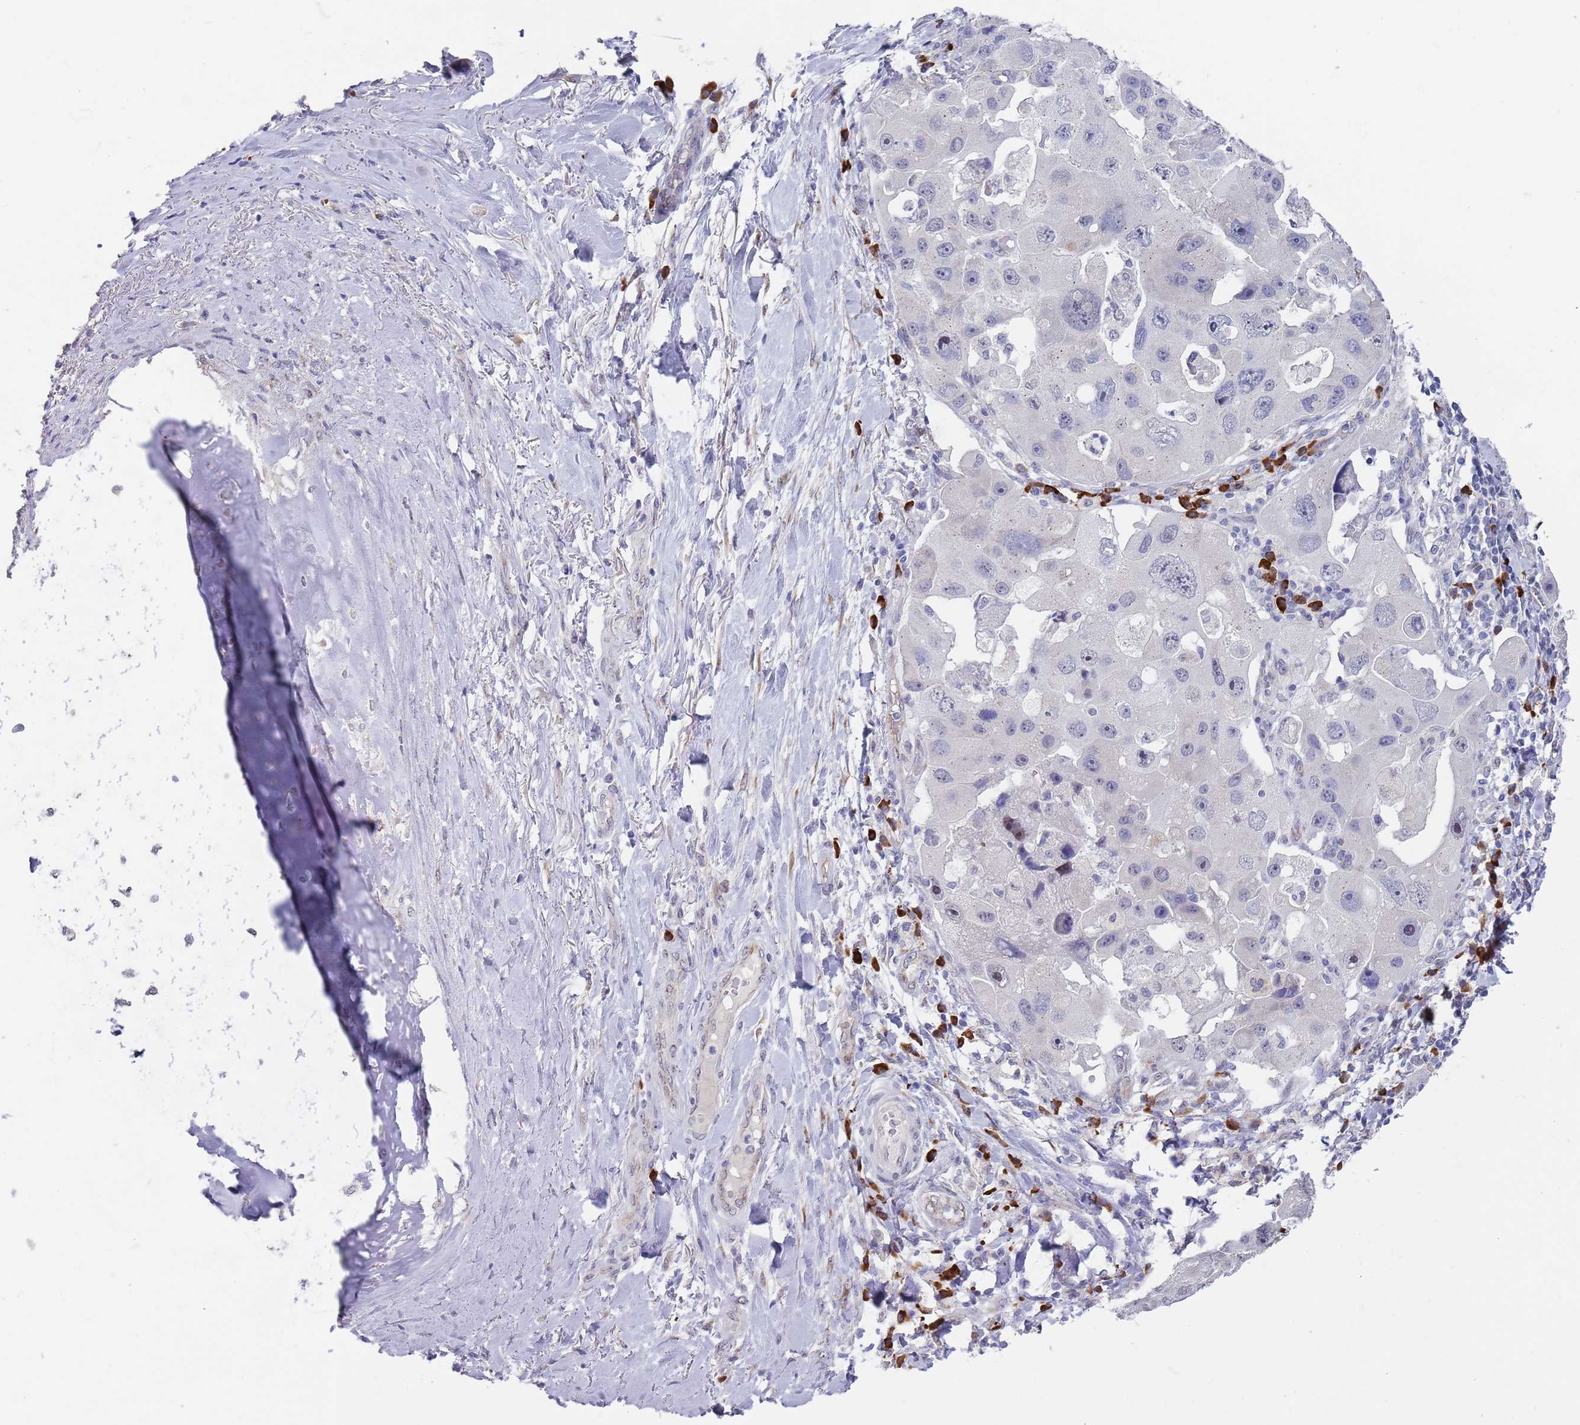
{"staining": {"intensity": "negative", "quantity": "none", "location": "none"}, "tissue": "lung cancer", "cell_type": "Tumor cells", "image_type": "cancer", "snomed": [{"axis": "morphology", "description": "Adenocarcinoma, NOS"}, {"axis": "topography", "description": "Lung"}], "caption": "The photomicrograph demonstrates no staining of tumor cells in lung adenocarcinoma.", "gene": "TNRC6C", "patient": {"sex": "female", "age": 54}}